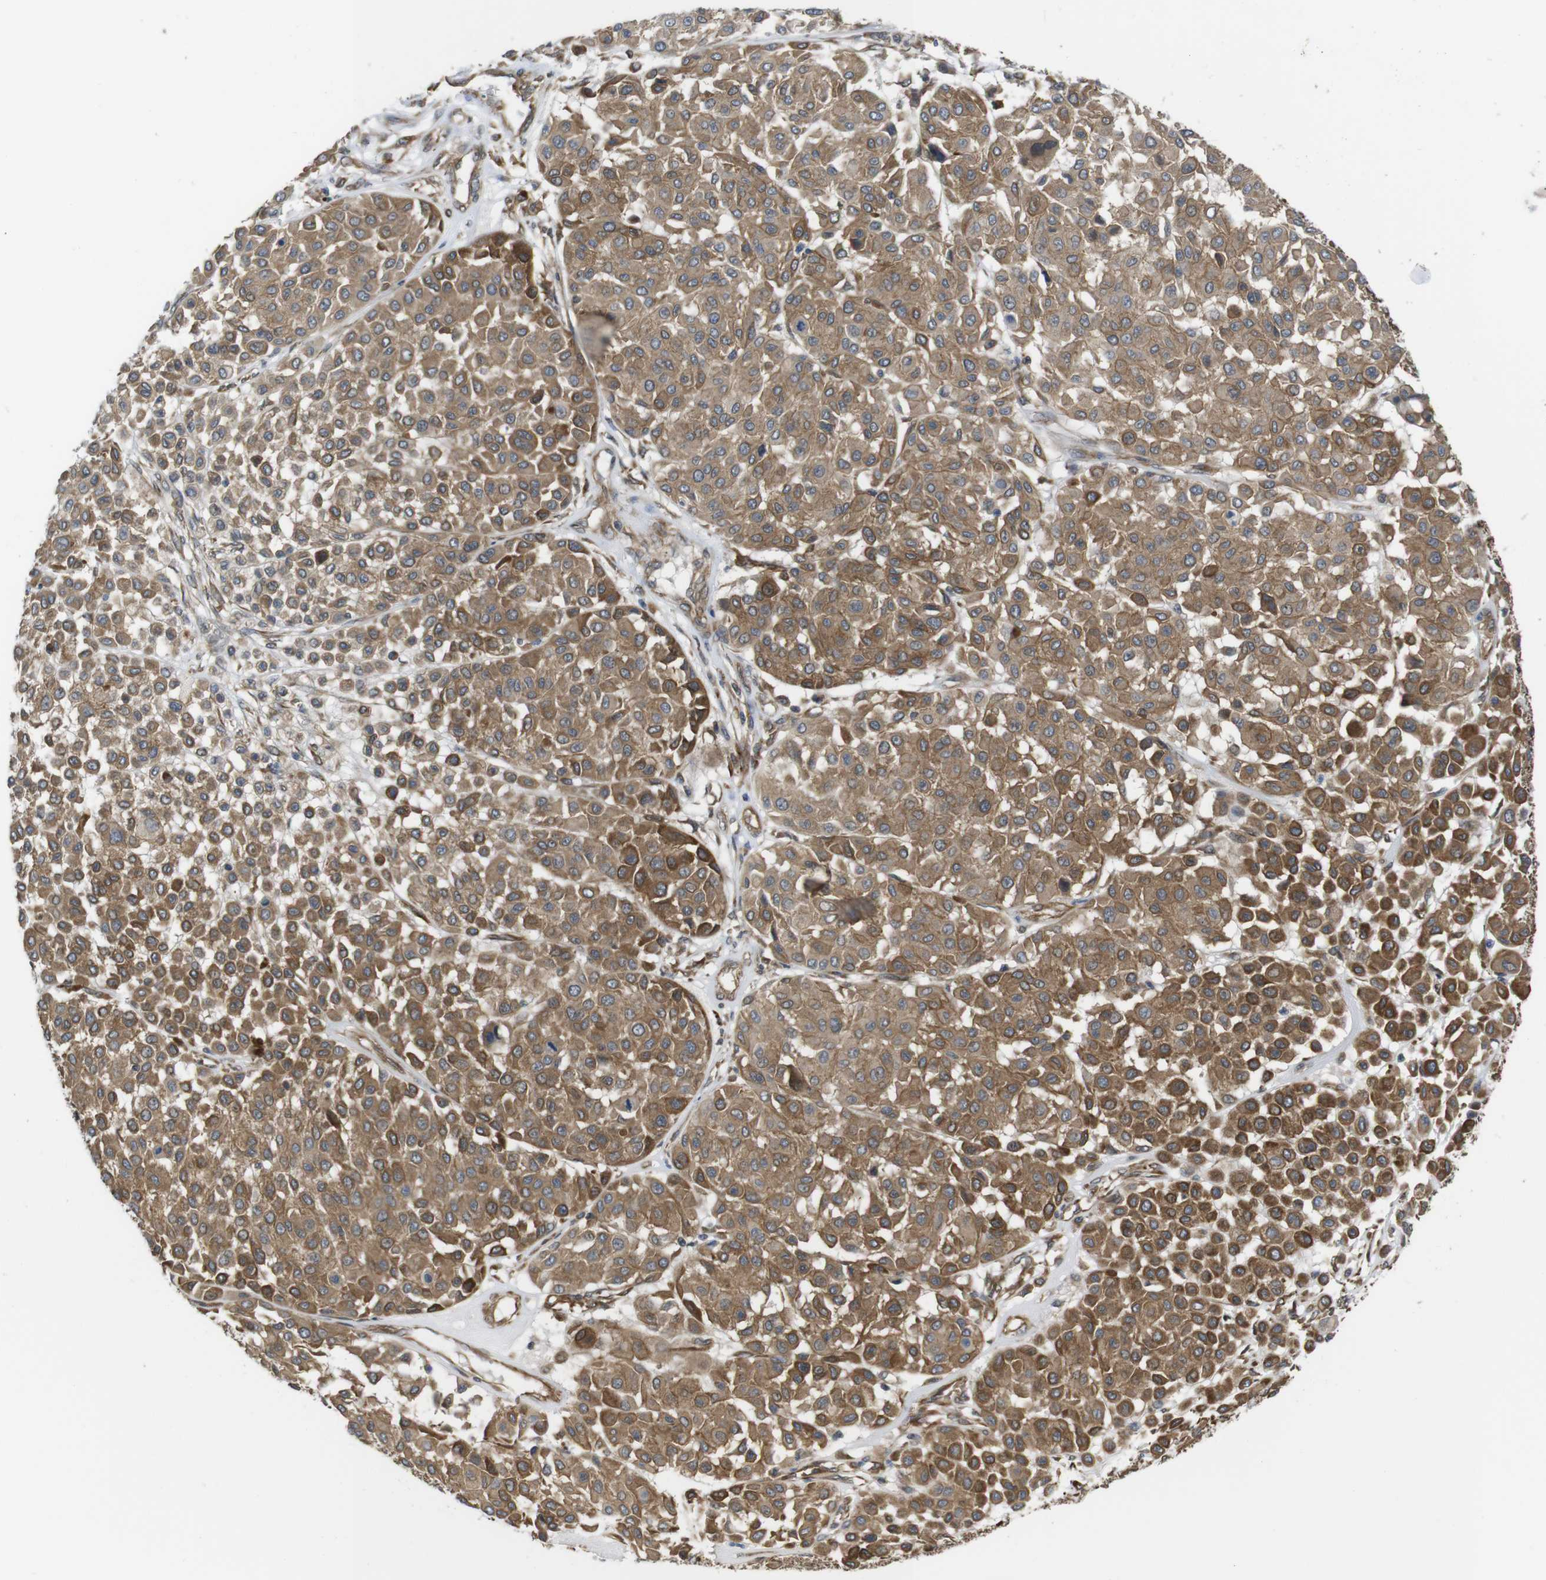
{"staining": {"intensity": "moderate", "quantity": ">75%", "location": "cytoplasmic/membranous"}, "tissue": "melanoma", "cell_type": "Tumor cells", "image_type": "cancer", "snomed": [{"axis": "morphology", "description": "Malignant melanoma, Metastatic site"}, {"axis": "topography", "description": "Soft tissue"}], "caption": "The image reveals immunohistochemical staining of melanoma. There is moderate cytoplasmic/membranous staining is appreciated in about >75% of tumor cells.", "gene": "ZDHHC5", "patient": {"sex": "male", "age": 41}}